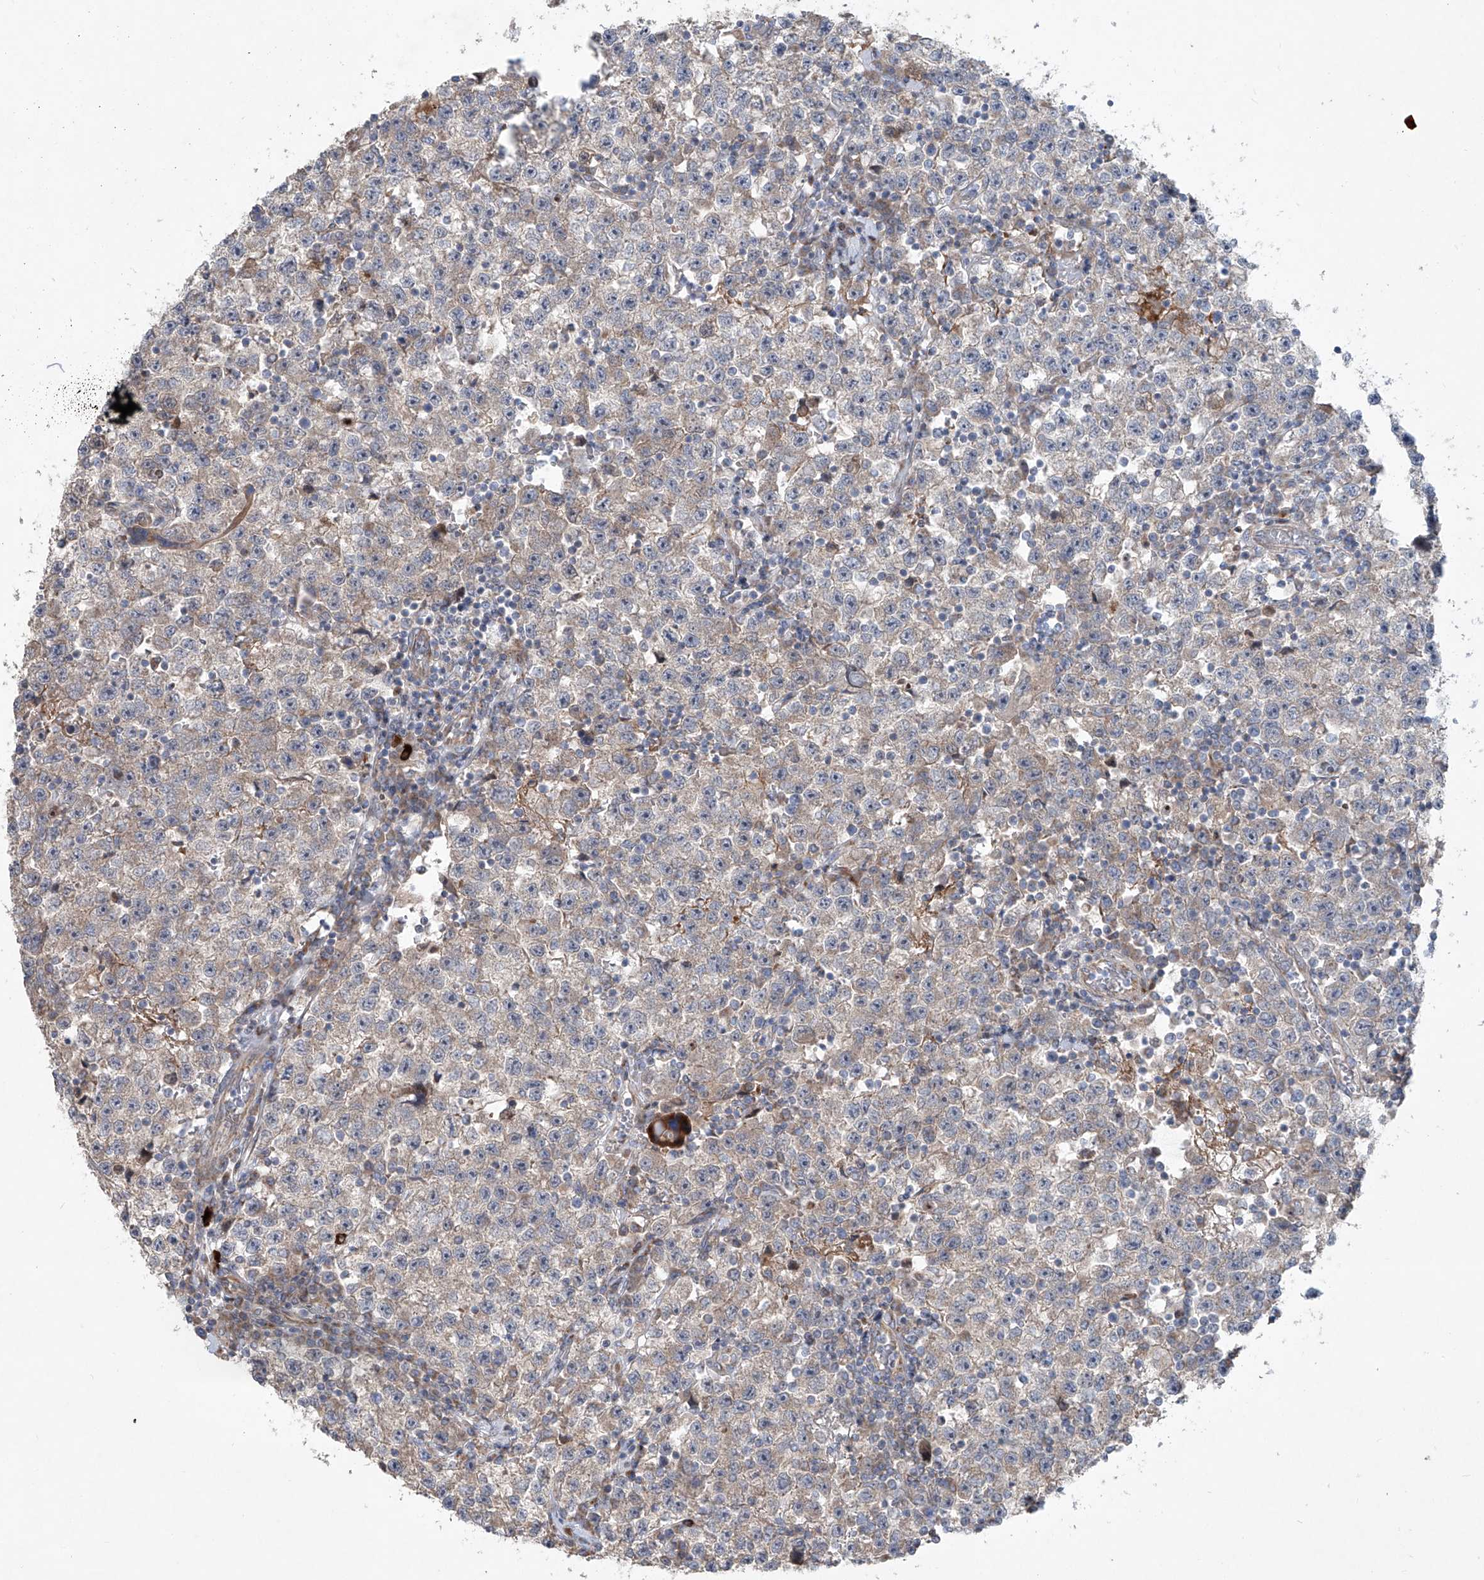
{"staining": {"intensity": "weak", "quantity": "<25%", "location": "cytoplasmic/membranous"}, "tissue": "testis cancer", "cell_type": "Tumor cells", "image_type": "cancer", "snomed": [{"axis": "morphology", "description": "Seminoma, NOS"}, {"axis": "topography", "description": "Testis"}], "caption": "Tumor cells are negative for protein expression in human seminoma (testis).", "gene": "KLC4", "patient": {"sex": "male", "age": 22}}